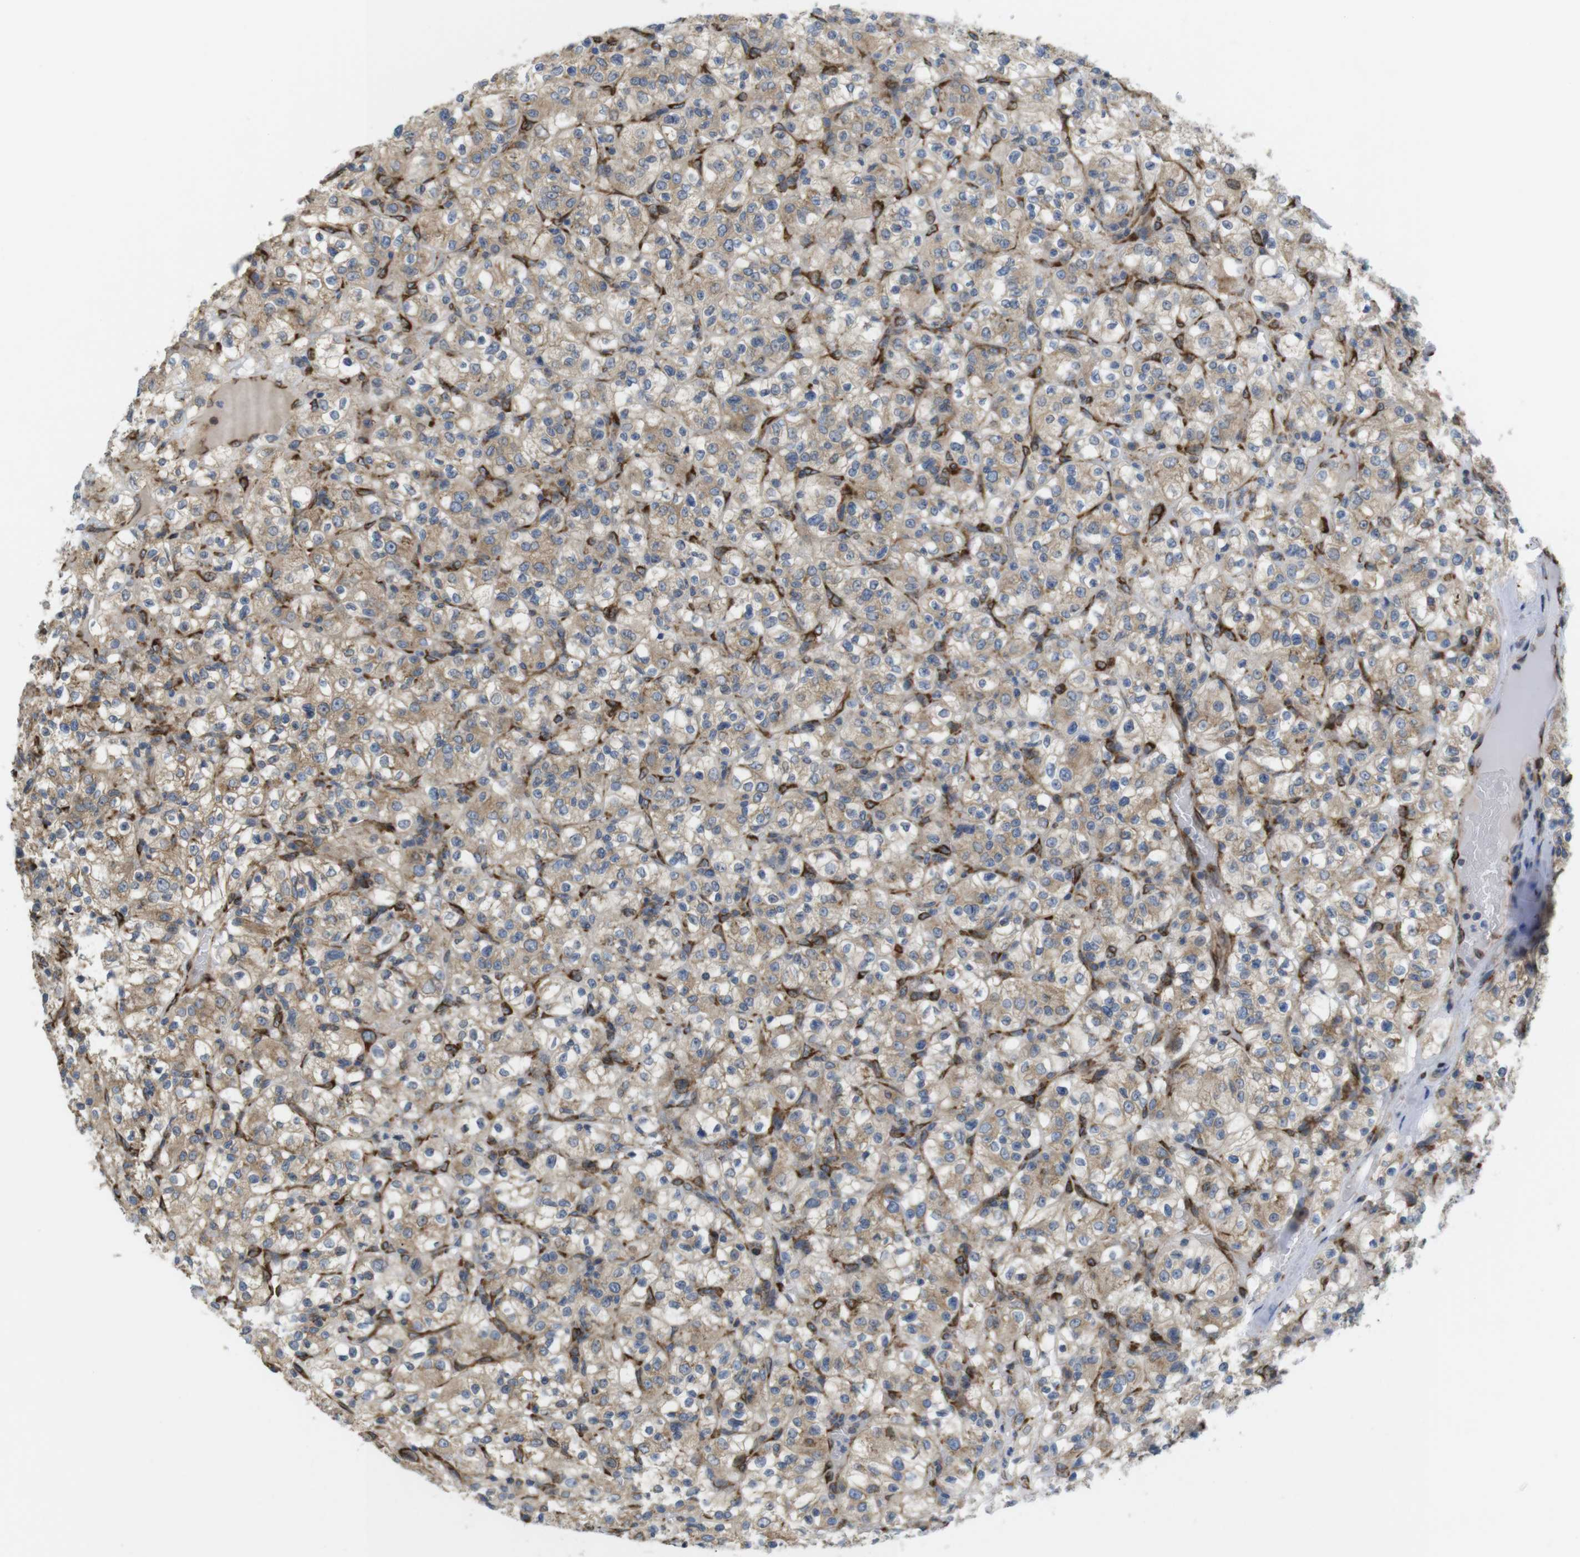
{"staining": {"intensity": "moderate", "quantity": ">75%", "location": "cytoplasmic/membranous"}, "tissue": "renal cancer", "cell_type": "Tumor cells", "image_type": "cancer", "snomed": [{"axis": "morphology", "description": "Normal tissue, NOS"}, {"axis": "morphology", "description": "Adenocarcinoma, NOS"}, {"axis": "topography", "description": "Kidney"}], "caption": "Renal cancer (adenocarcinoma) stained with IHC shows moderate cytoplasmic/membranous positivity in approximately >75% of tumor cells.", "gene": "PCNX2", "patient": {"sex": "female", "age": 72}}